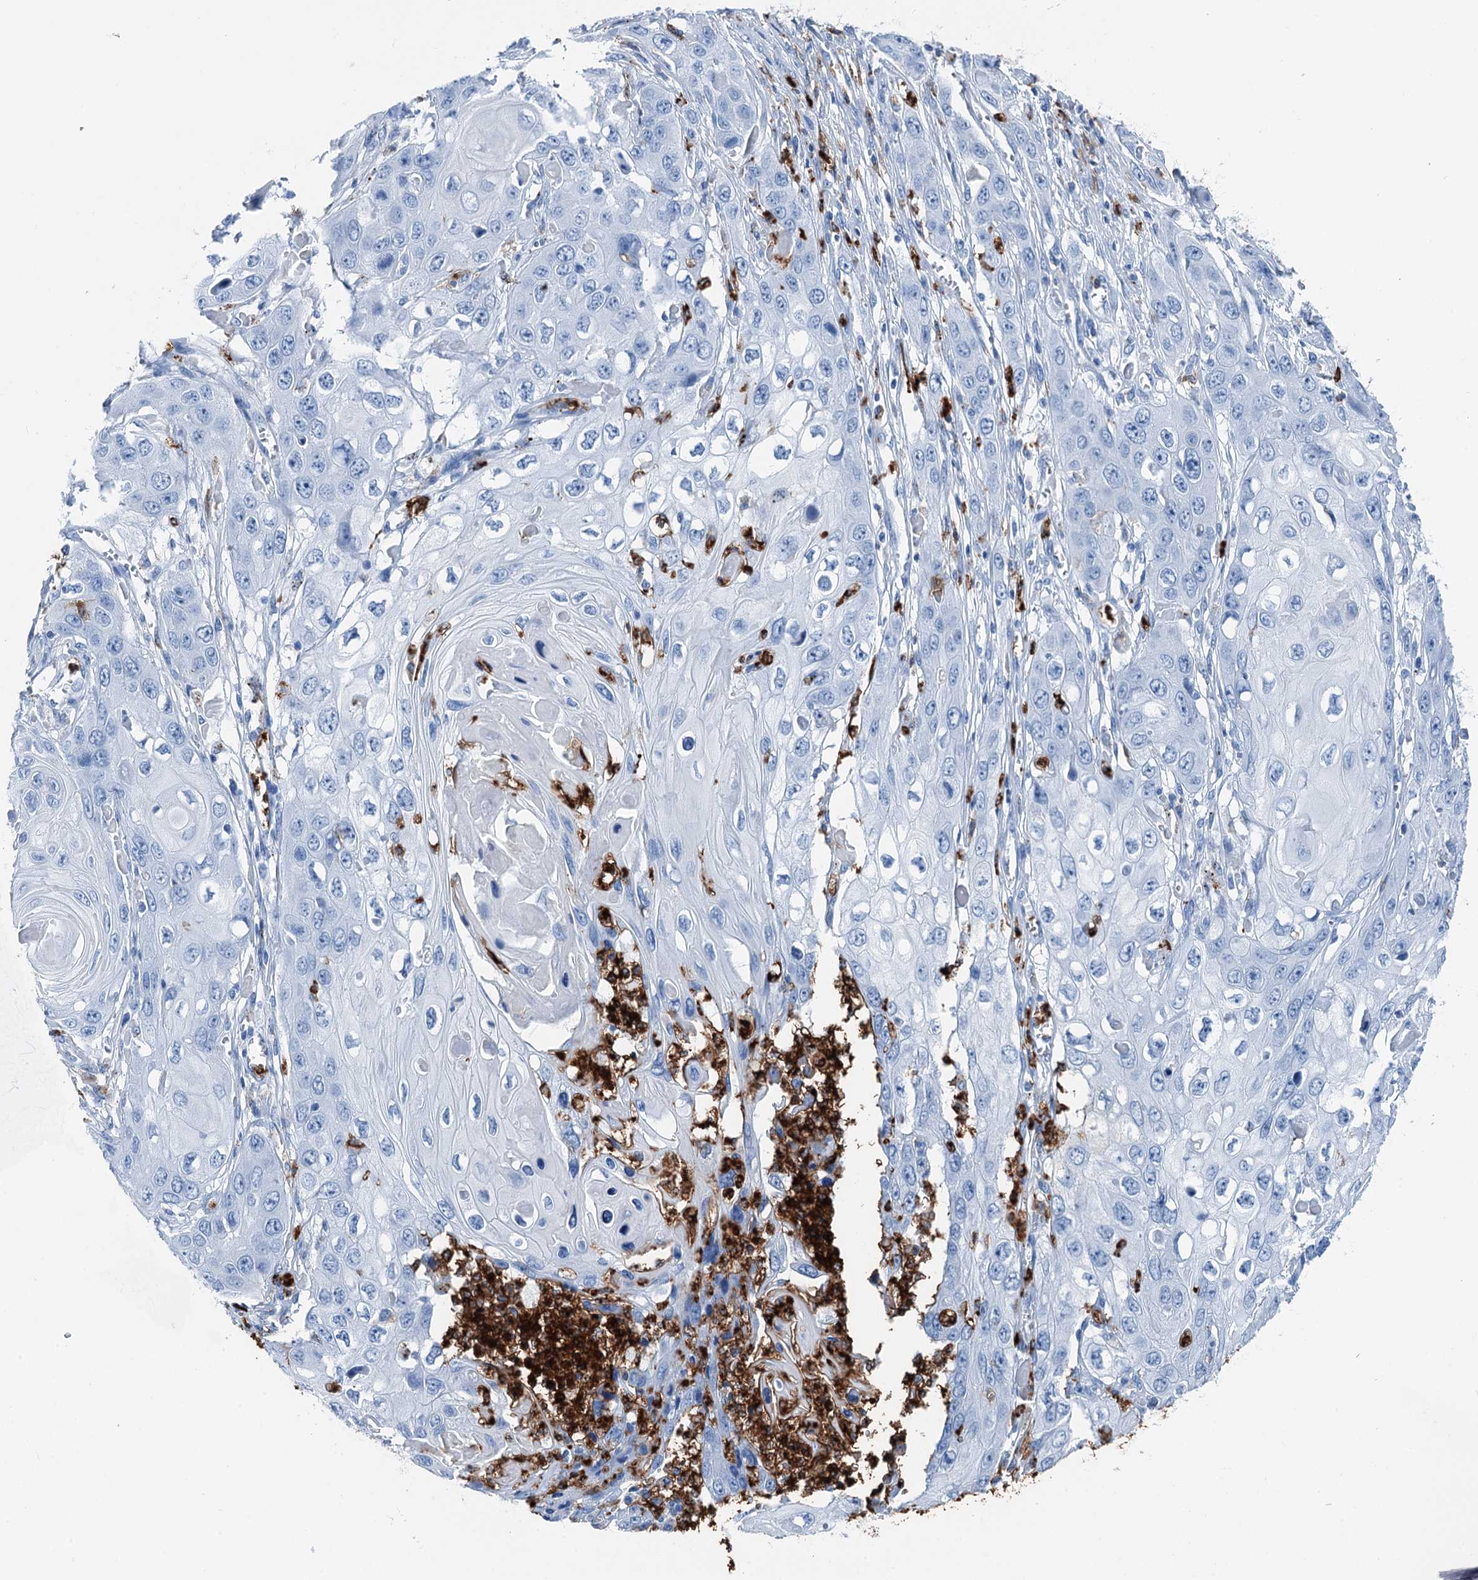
{"staining": {"intensity": "negative", "quantity": "none", "location": "none"}, "tissue": "skin cancer", "cell_type": "Tumor cells", "image_type": "cancer", "snomed": [{"axis": "morphology", "description": "Squamous cell carcinoma, NOS"}, {"axis": "topography", "description": "Skin"}], "caption": "There is no significant positivity in tumor cells of skin cancer. (DAB (3,3'-diaminobenzidine) immunohistochemistry visualized using brightfield microscopy, high magnification).", "gene": "PLAC8", "patient": {"sex": "male", "age": 55}}